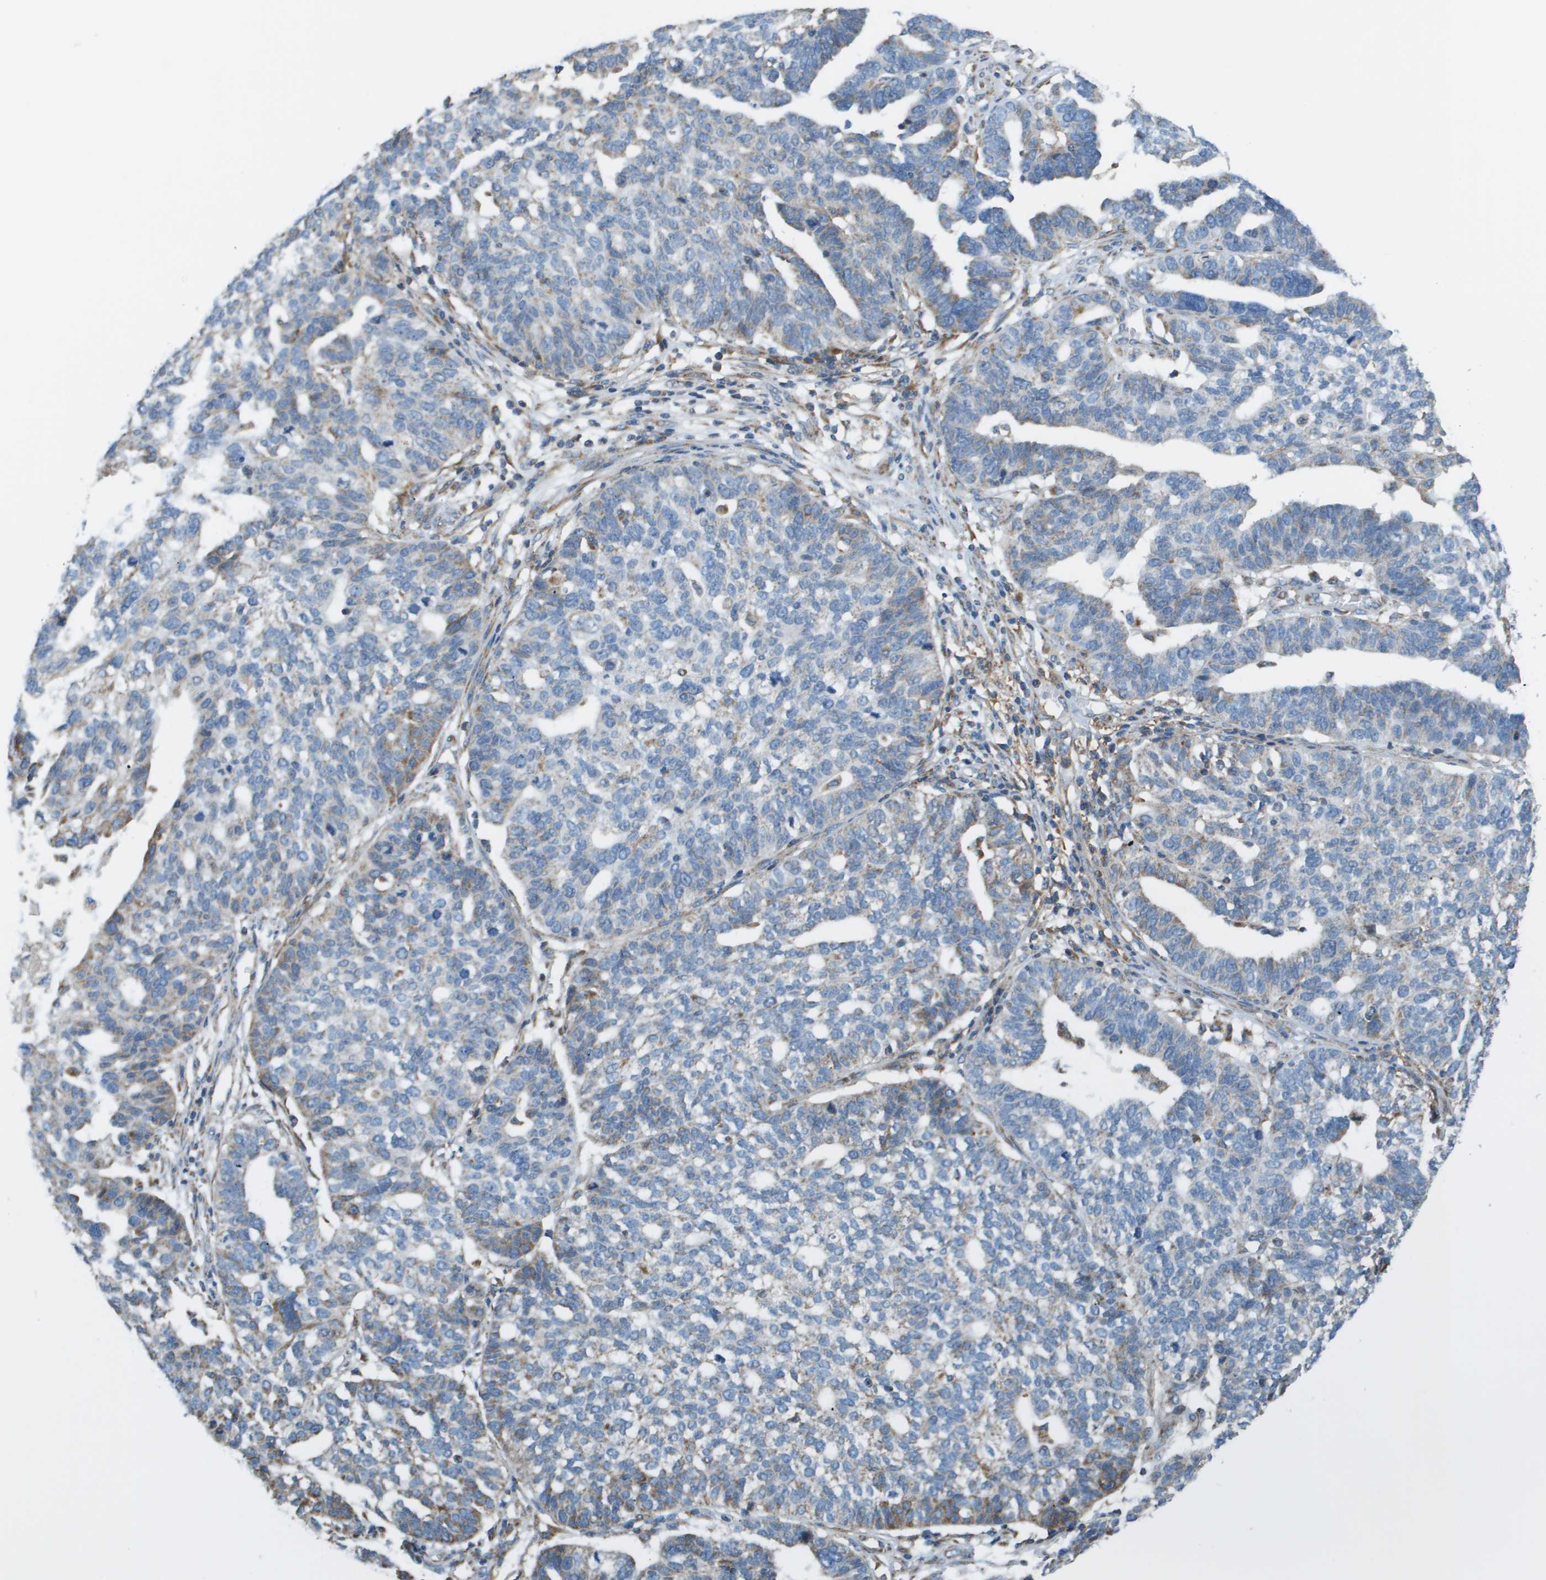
{"staining": {"intensity": "moderate", "quantity": "<25%", "location": "cytoplasmic/membranous"}, "tissue": "ovarian cancer", "cell_type": "Tumor cells", "image_type": "cancer", "snomed": [{"axis": "morphology", "description": "Cystadenocarcinoma, serous, NOS"}, {"axis": "topography", "description": "Ovary"}], "caption": "Immunohistochemical staining of ovarian cancer (serous cystadenocarcinoma) displays moderate cytoplasmic/membranous protein positivity in about <25% of tumor cells.", "gene": "TAOK3", "patient": {"sex": "female", "age": 59}}